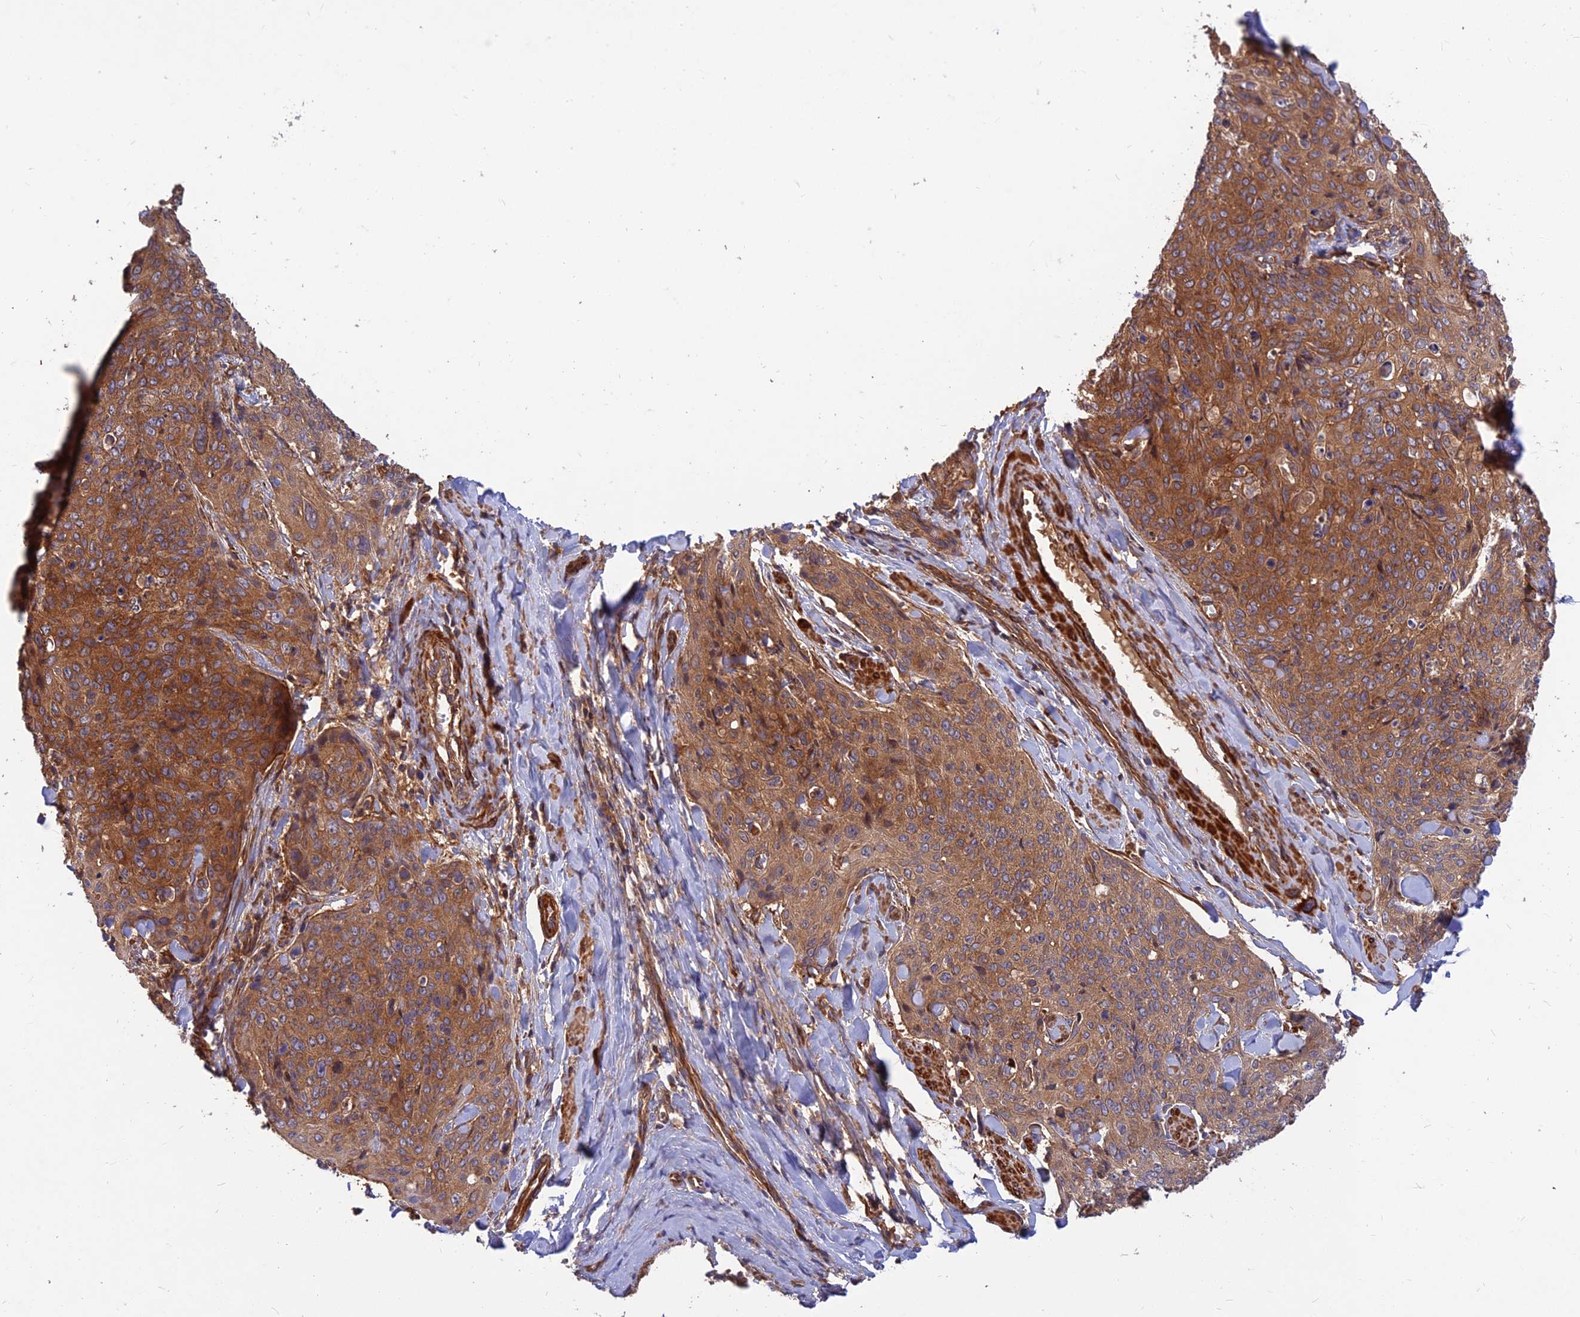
{"staining": {"intensity": "moderate", "quantity": ">75%", "location": "cytoplasmic/membranous"}, "tissue": "skin cancer", "cell_type": "Tumor cells", "image_type": "cancer", "snomed": [{"axis": "morphology", "description": "Squamous cell carcinoma, NOS"}, {"axis": "topography", "description": "Skin"}, {"axis": "topography", "description": "Vulva"}], "caption": "About >75% of tumor cells in skin cancer (squamous cell carcinoma) reveal moderate cytoplasmic/membranous protein expression as visualized by brown immunohistochemical staining.", "gene": "RELCH", "patient": {"sex": "female", "age": 85}}